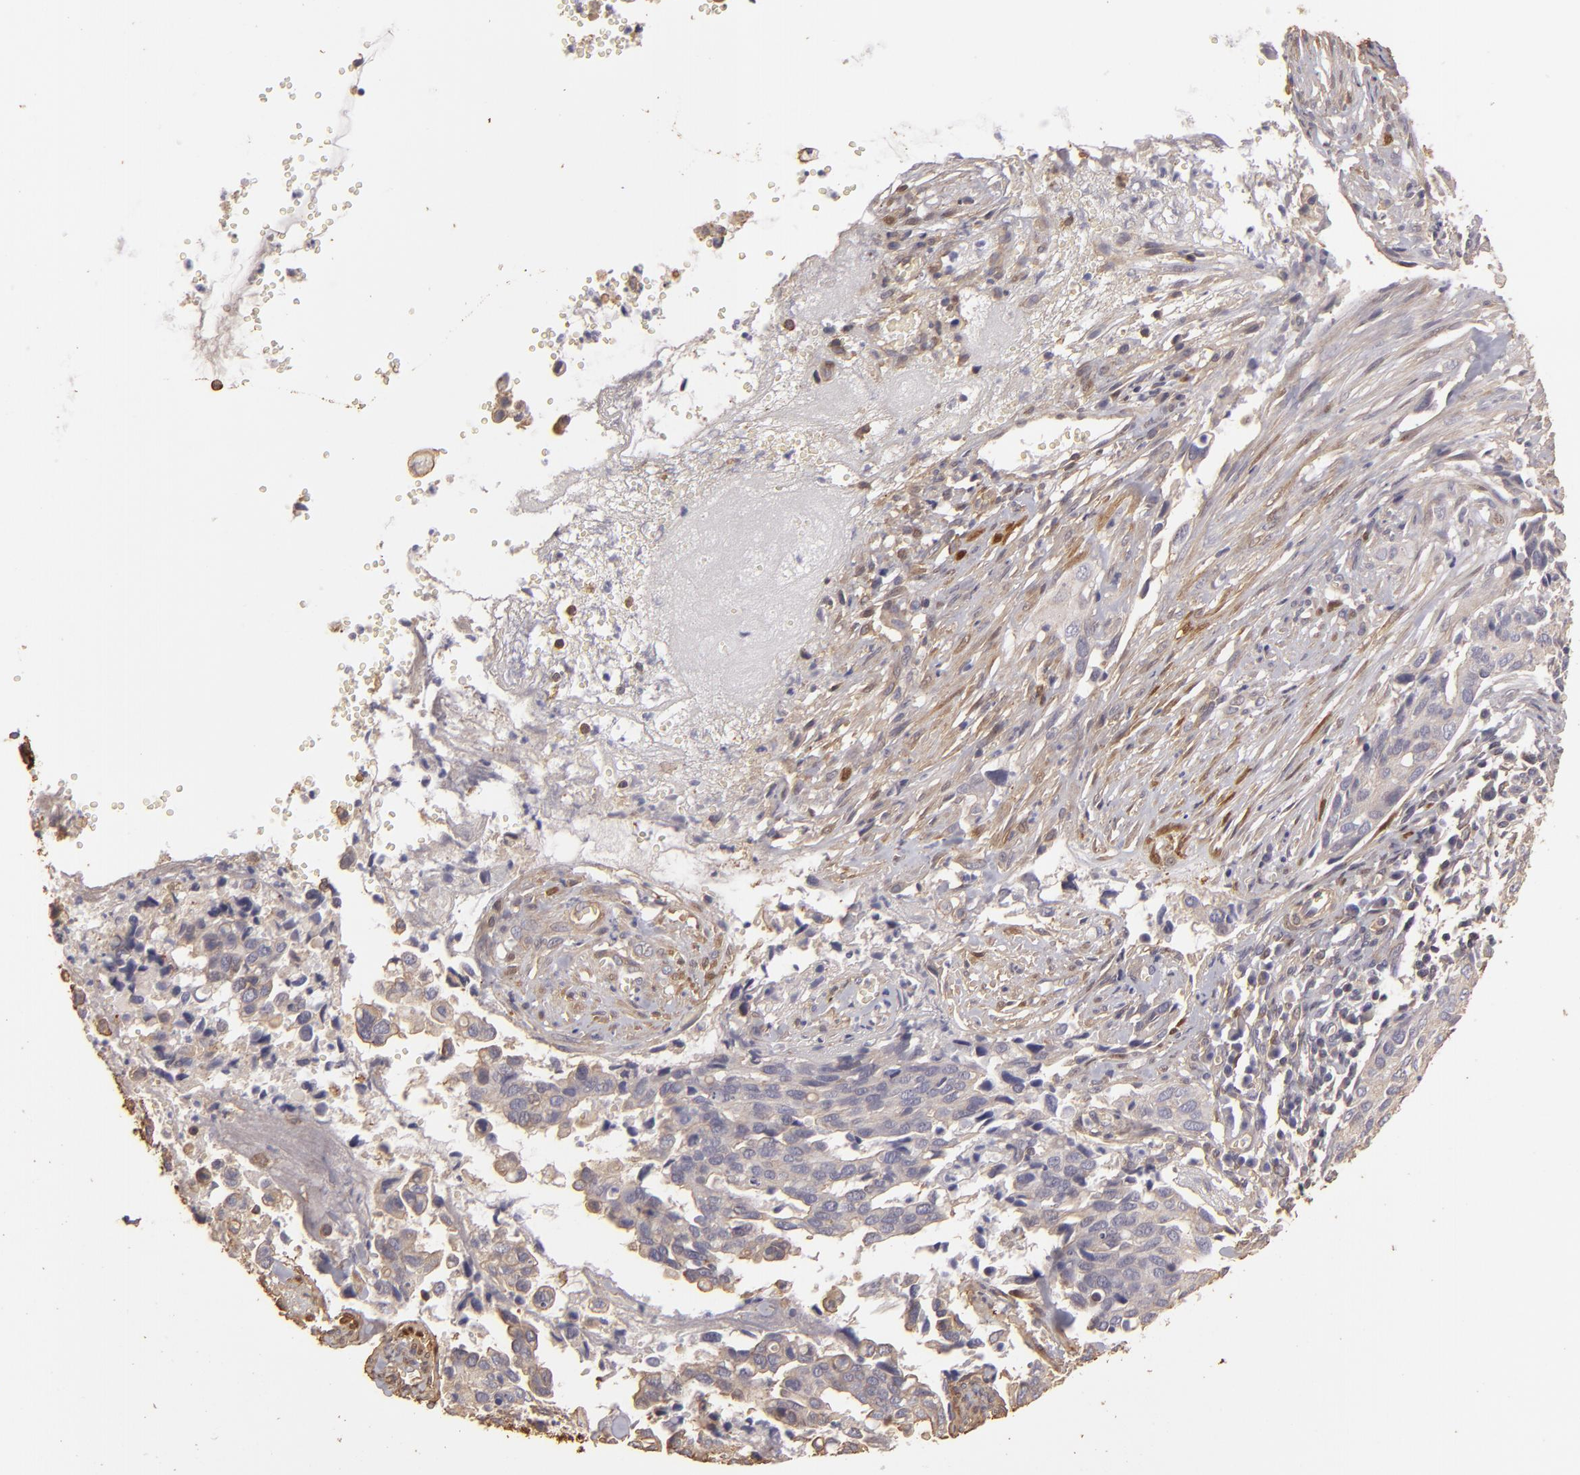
{"staining": {"intensity": "negative", "quantity": "none", "location": "none"}, "tissue": "cervical cancer", "cell_type": "Tumor cells", "image_type": "cancer", "snomed": [{"axis": "morphology", "description": "Normal tissue, NOS"}, {"axis": "morphology", "description": "Squamous cell carcinoma, NOS"}, {"axis": "topography", "description": "Cervix"}], "caption": "Immunohistochemistry micrograph of human cervical squamous cell carcinoma stained for a protein (brown), which demonstrates no positivity in tumor cells.", "gene": "HSPB6", "patient": {"sex": "female", "age": 45}}